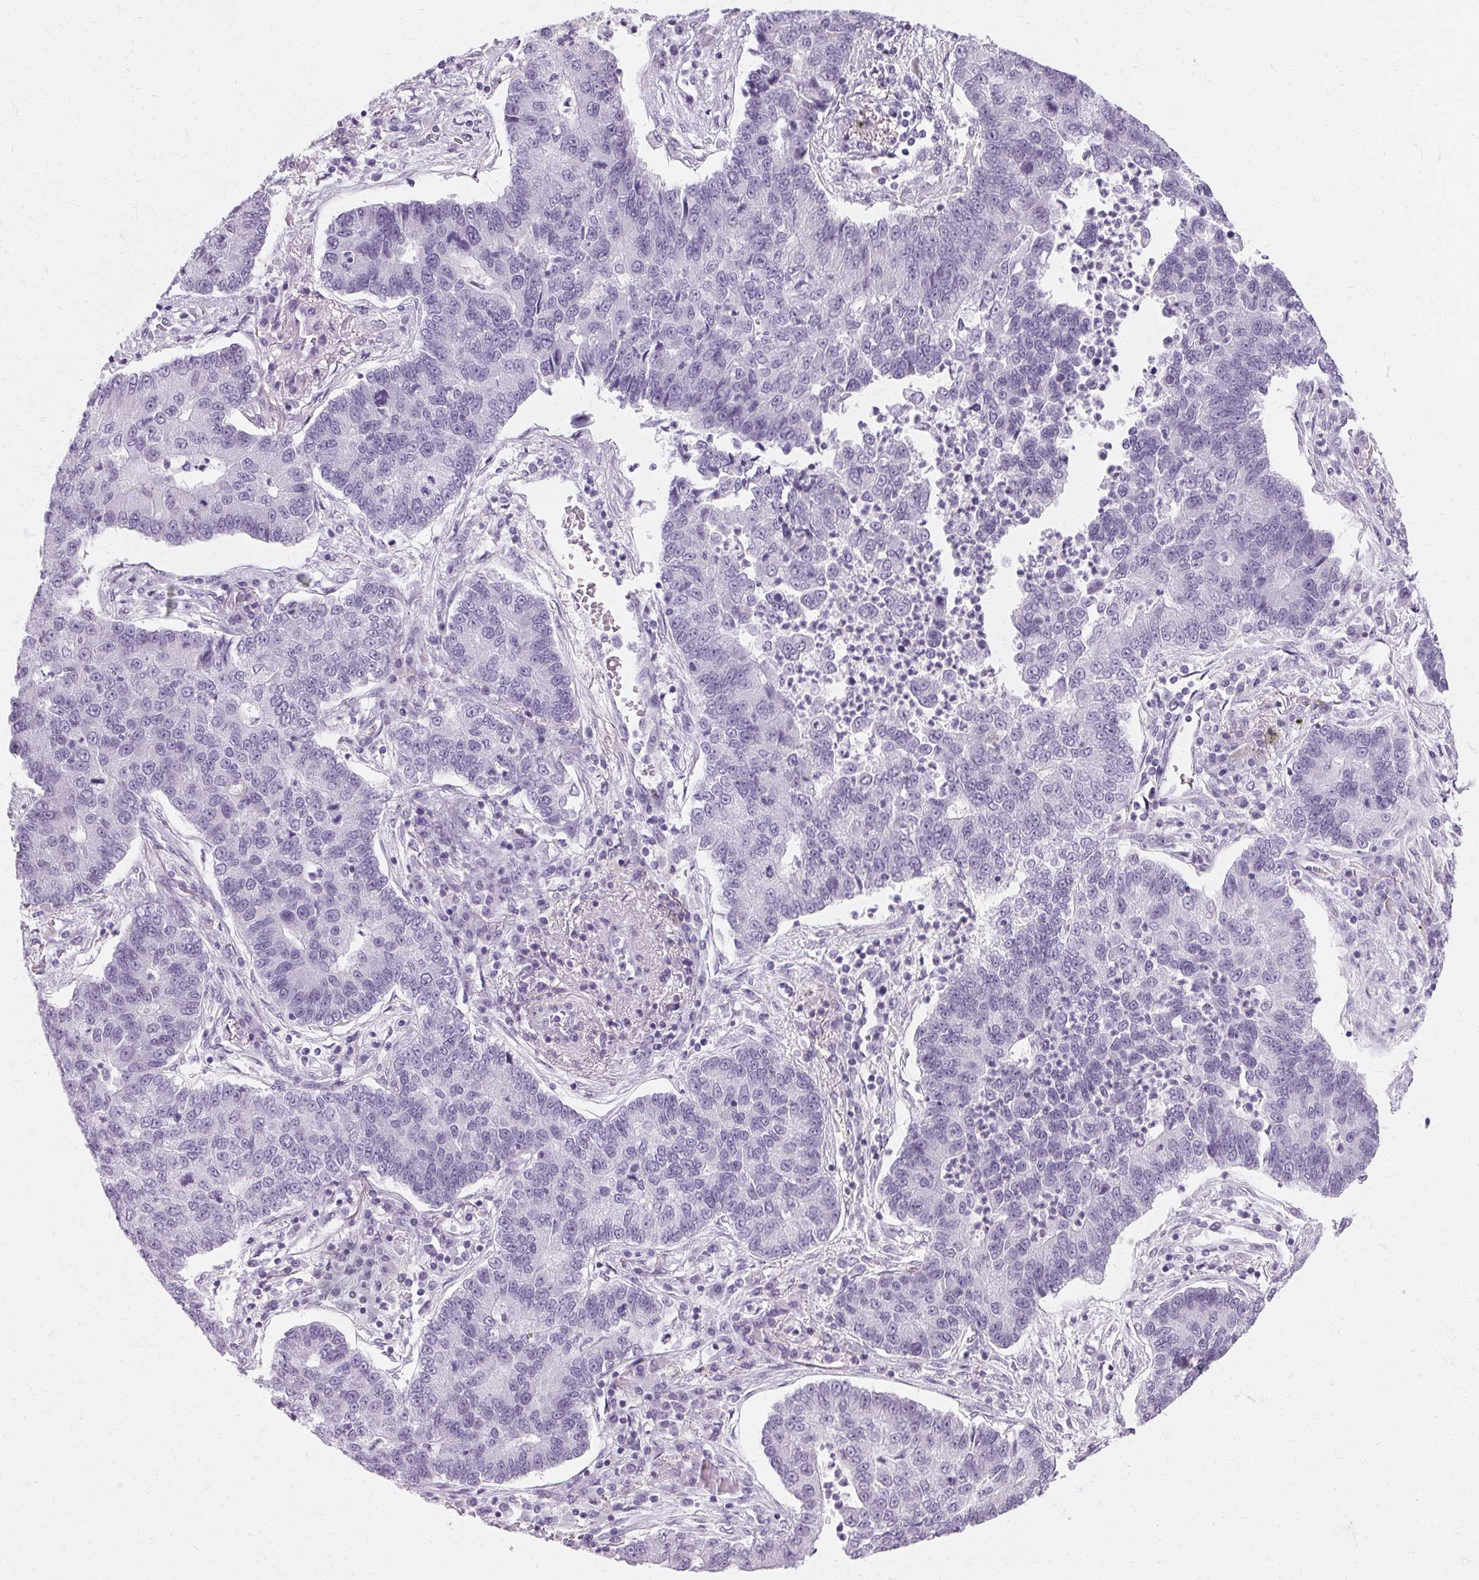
{"staining": {"intensity": "negative", "quantity": "none", "location": "none"}, "tissue": "lung cancer", "cell_type": "Tumor cells", "image_type": "cancer", "snomed": [{"axis": "morphology", "description": "Adenocarcinoma, NOS"}, {"axis": "topography", "description": "Lung"}], "caption": "This is a image of IHC staining of adenocarcinoma (lung), which shows no expression in tumor cells.", "gene": "KRT6C", "patient": {"sex": "female", "age": 57}}